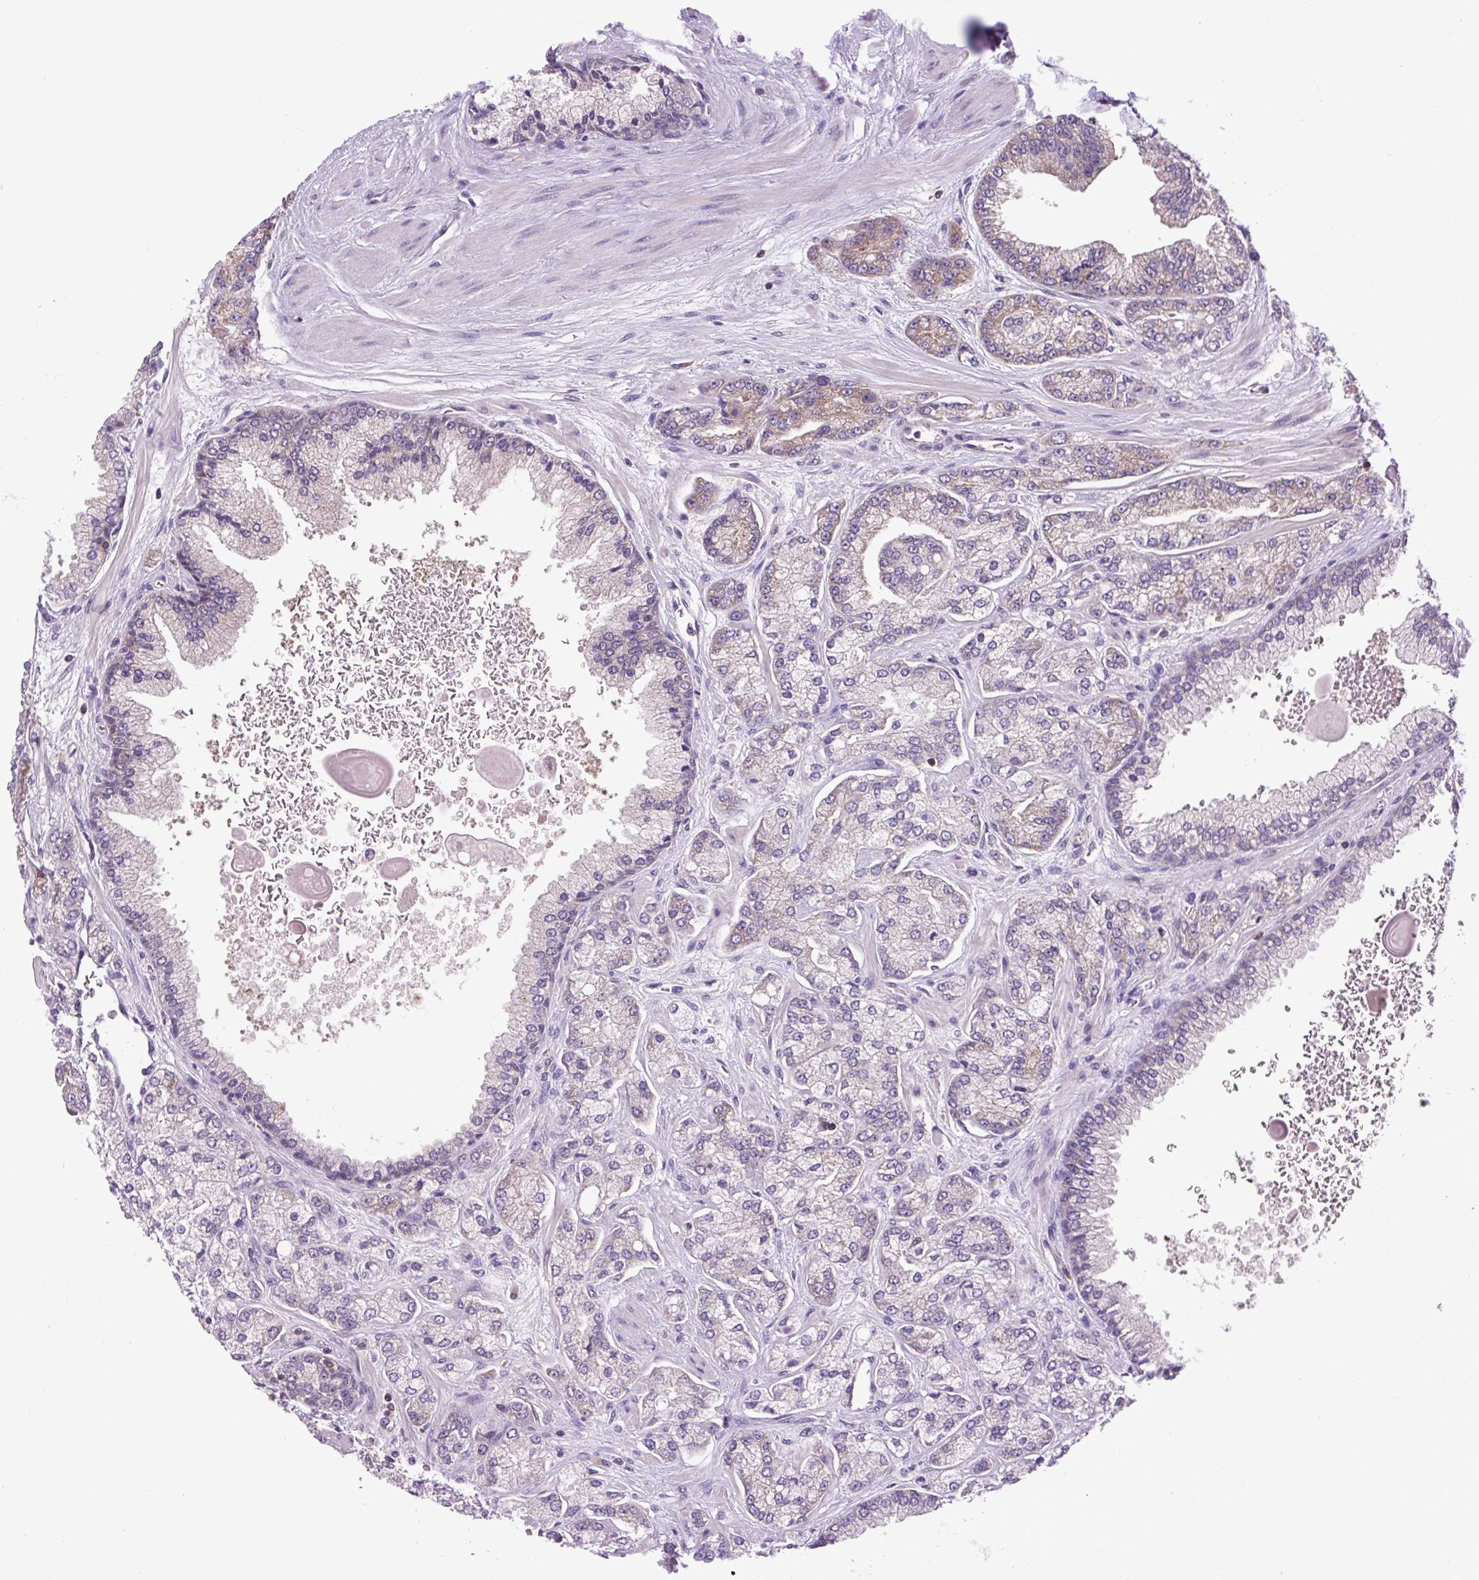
{"staining": {"intensity": "moderate", "quantity": "<25%", "location": "cytoplasmic/membranous"}, "tissue": "prostate cancer", "cell_type": "Tumor cells", "image_type": "cancer", "snomed": [{"axis": "morphology", "description": "Adenocarcinoma, High grade"}, {"axis": "topography", "description": "Prostate"}], "caption": "Immunohistochemistry image of human prostate cancer stained for a protein (brown), which demonstrates low levels of moderate cytoplasmic/membranous expression in about <25% of tumor cells.", "gene": "PLCG1", "patient": {"sex": "male", "age": 68}}